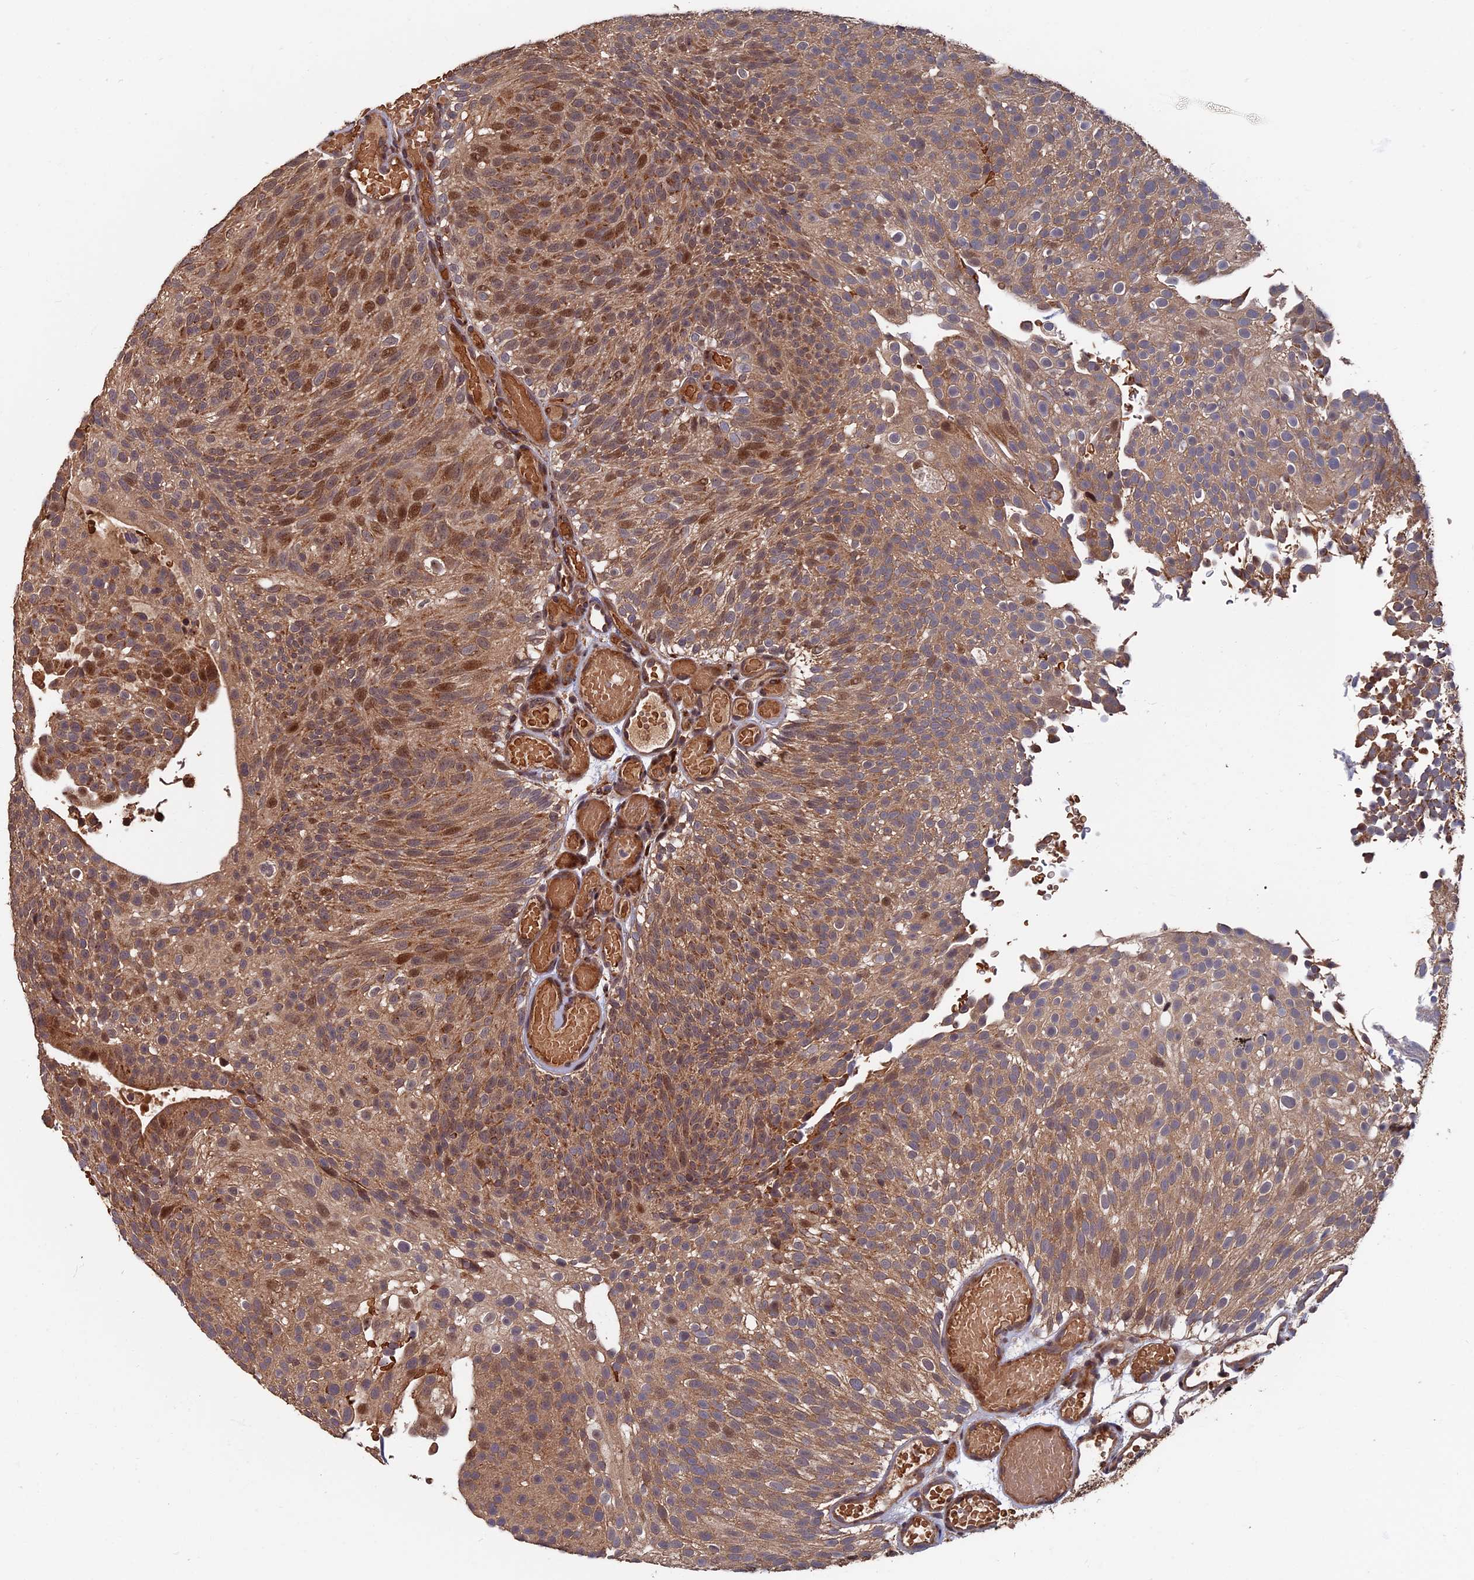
{"staining": {"intensity": "moderate", "quantity": ">75%", "location": "cytoplasmic/membranous,nuclear"}, "tissue": "urothelial cancer", "cell_type": "Tumor cells", "image_type": "cancer", "snomed": [{"axis": "morphology", "description": "Urothelial carcinoma, Low grade"}, {"axis": "topography", "description": "Urinary bladder"}], "caption": "Immunohistochemistry (IHC) (DAB) staining of urothelial cancer demonstrates moderate cytoplasmic/membranous and nuclear protein positivity in approximately >75% of tumor cells.", "gene": "RASGRF1", "patient": {"sex": "male", "age": 78}}